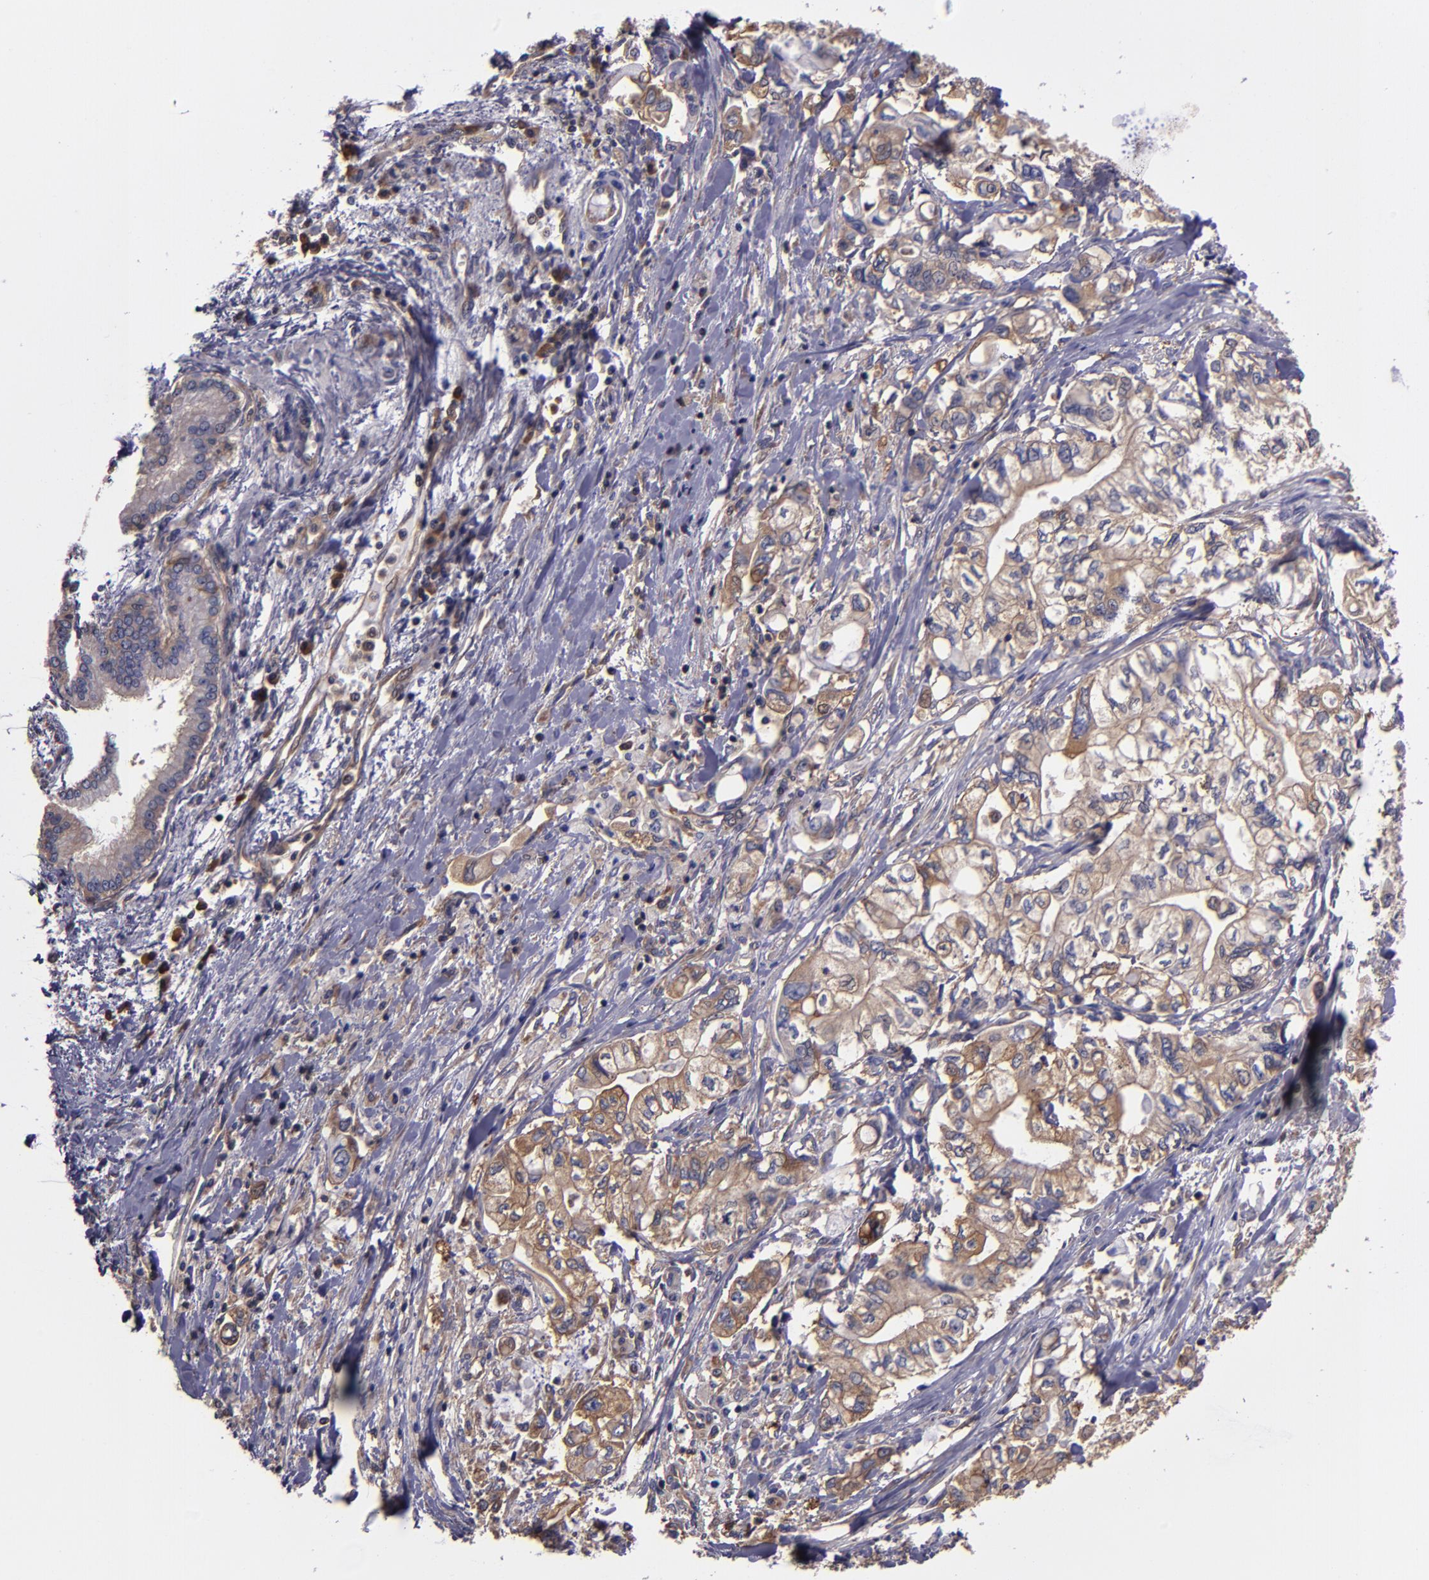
{"staining": {"intensity": "moderate", "quantity": "25%-75%", "location": "cytoplasmic/membranous"}, "tissue": "pancreatic cancer", "cell_type": "Tumor cells", "image_type": "cancer", "snomed": [{"axis": "morphology", "description": "Adenocarcinoma, NOS"}, {"axis": "topography", "description": "Pancreas"}], "caption": "Brown immunohistochemical staining in pancreatic cancer (adenocarcinoma) displays moderate cytoplasmic/membranous positivity in about 25%-75% of tumor cells.", "gene": "CARS1", "patient": {"sex": "male", "age": 79}}